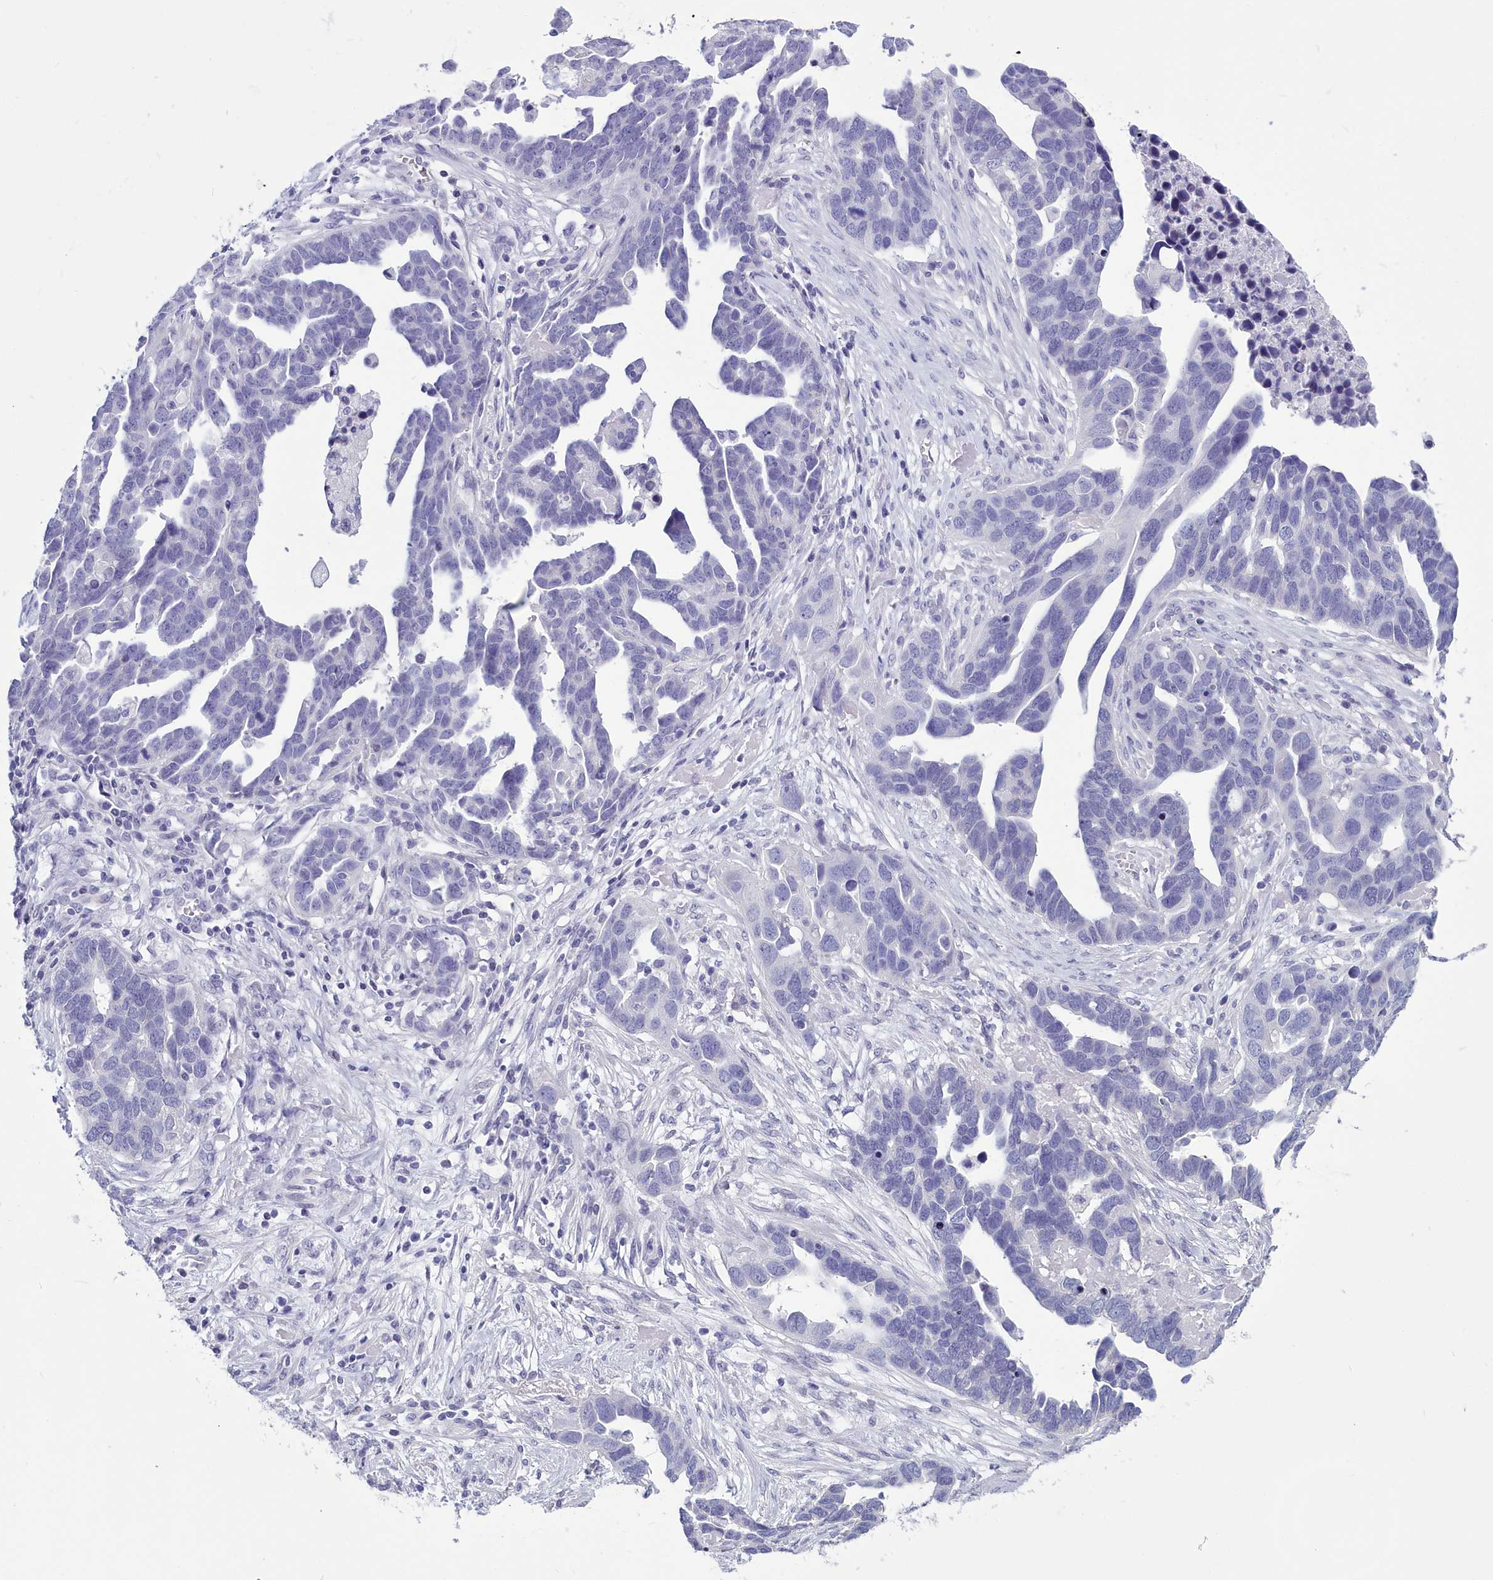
{"staining": {"intensity": "negative", "quantity": "none", "location": "none"}, "tissue": "ovarian cancer", "cell_type": "Tumor cells", "image_type": "cancer", "snomed": [{"axis": "morphology", "description": "Cystadenocarcinoma, serous, NOS"}, {"axis": "topography", "description": "Ovary"}], "caption": "Immunohistochemical staining of human ovarian serous cystadenocarcinoma displays no significant positivity in tumor cells.", "gene": "MAP6", "patient": {"sex": "female", "age": 54}}